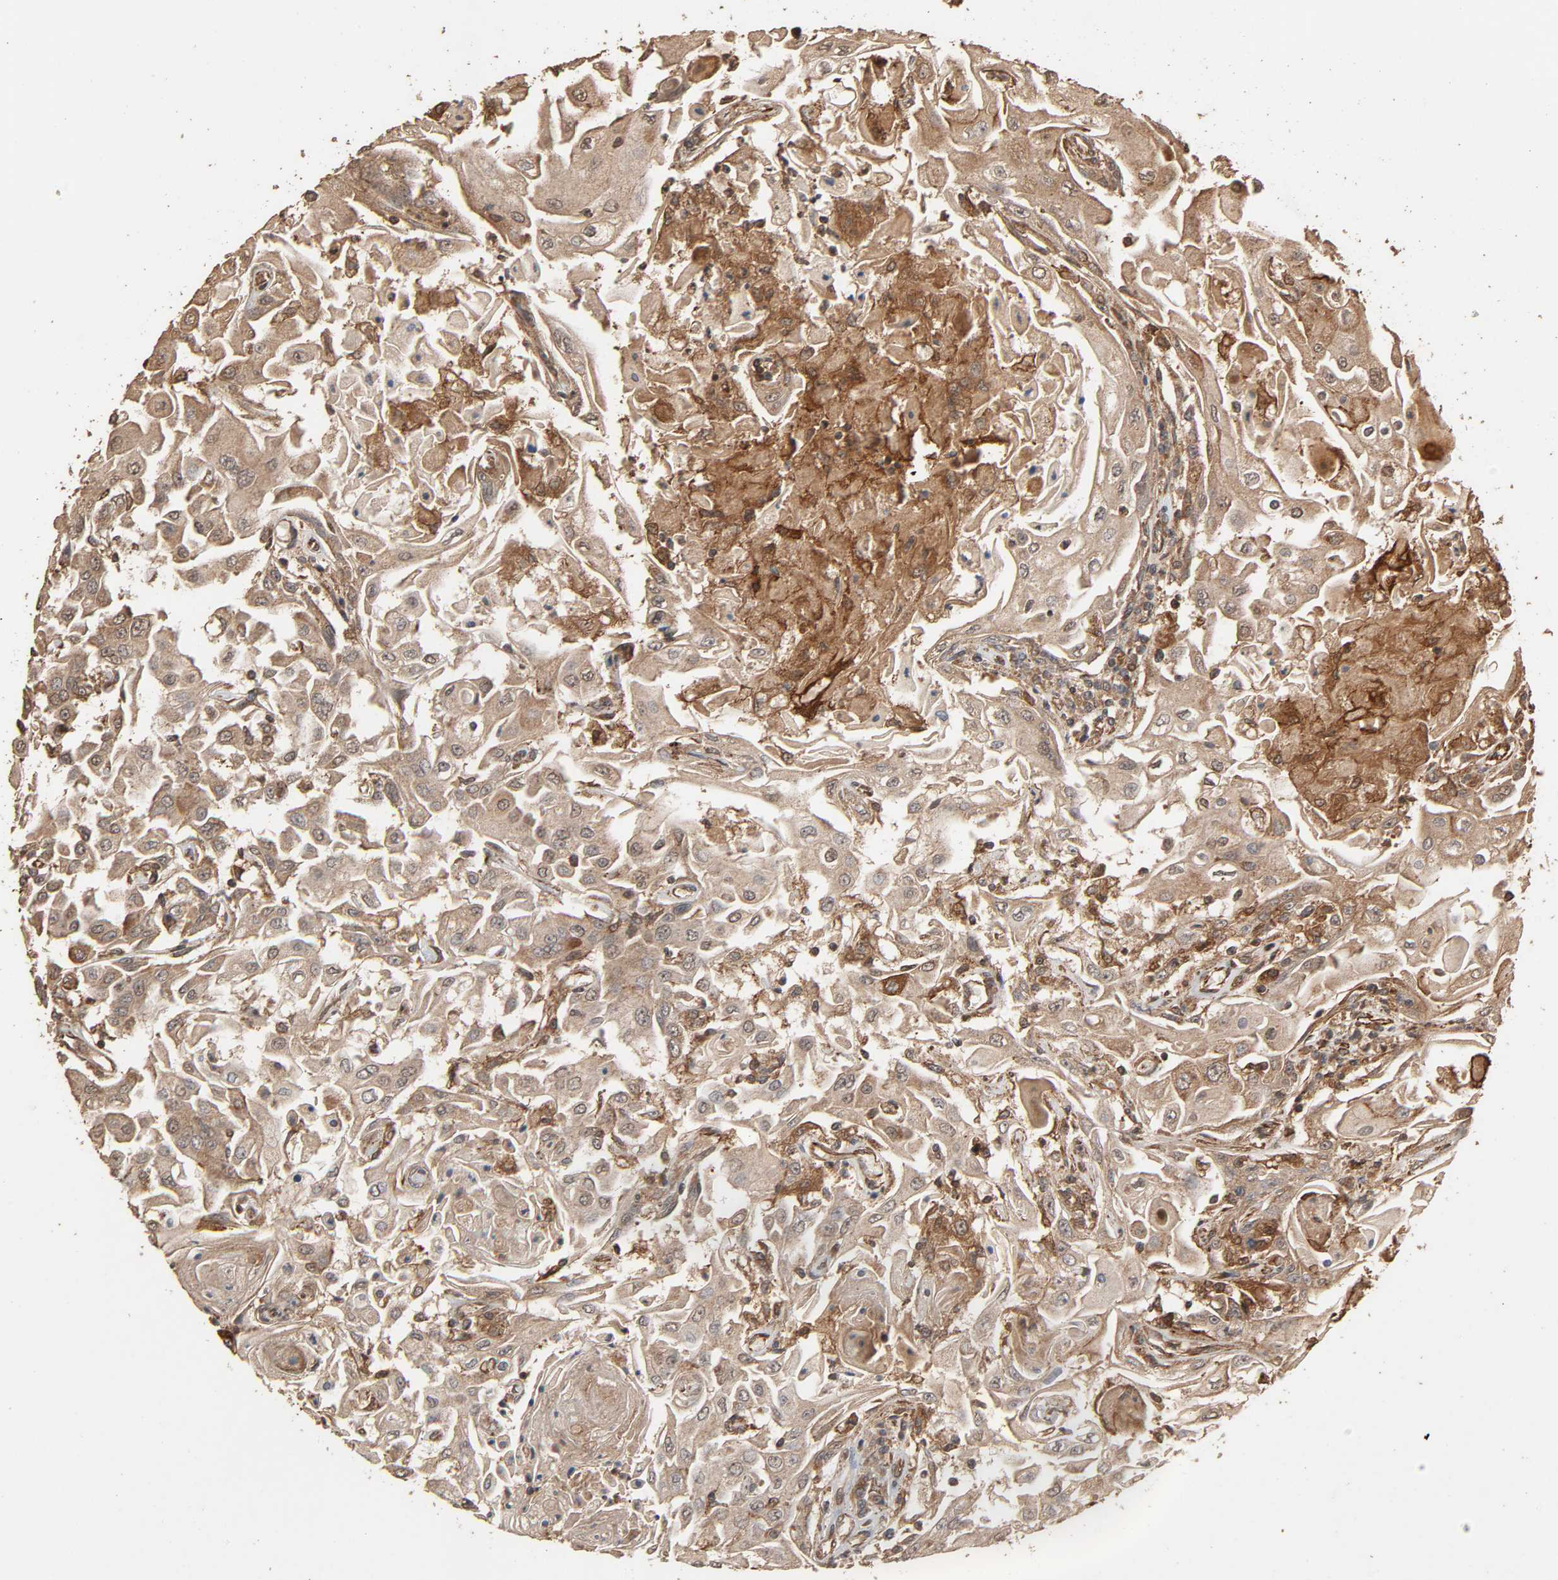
{"staining": {"intensity": "moderate", "quantity": "25%-75%", "location": "cytoplasmic/membranous"}, "tissue": "head and neck cancer", "cell_type": "Tumor cells", "image_type": "cancer", "snomed": [{"axis": "morphology", "description": "Squamous cell carcinoma, NOS"}, {"axis": "topography", "description": "Oral tissue"}, {"axis": "topography", "description": "Head-Neck"}], "caption": "Brown immunohistochemical staining in human head and neck cancer exhibits moderate cytoplasmic/membranous staining in about 25%-75% of tumor cells.", "gene": "RPS6KA6", "patient": {"sex": "female", "age": 76}}